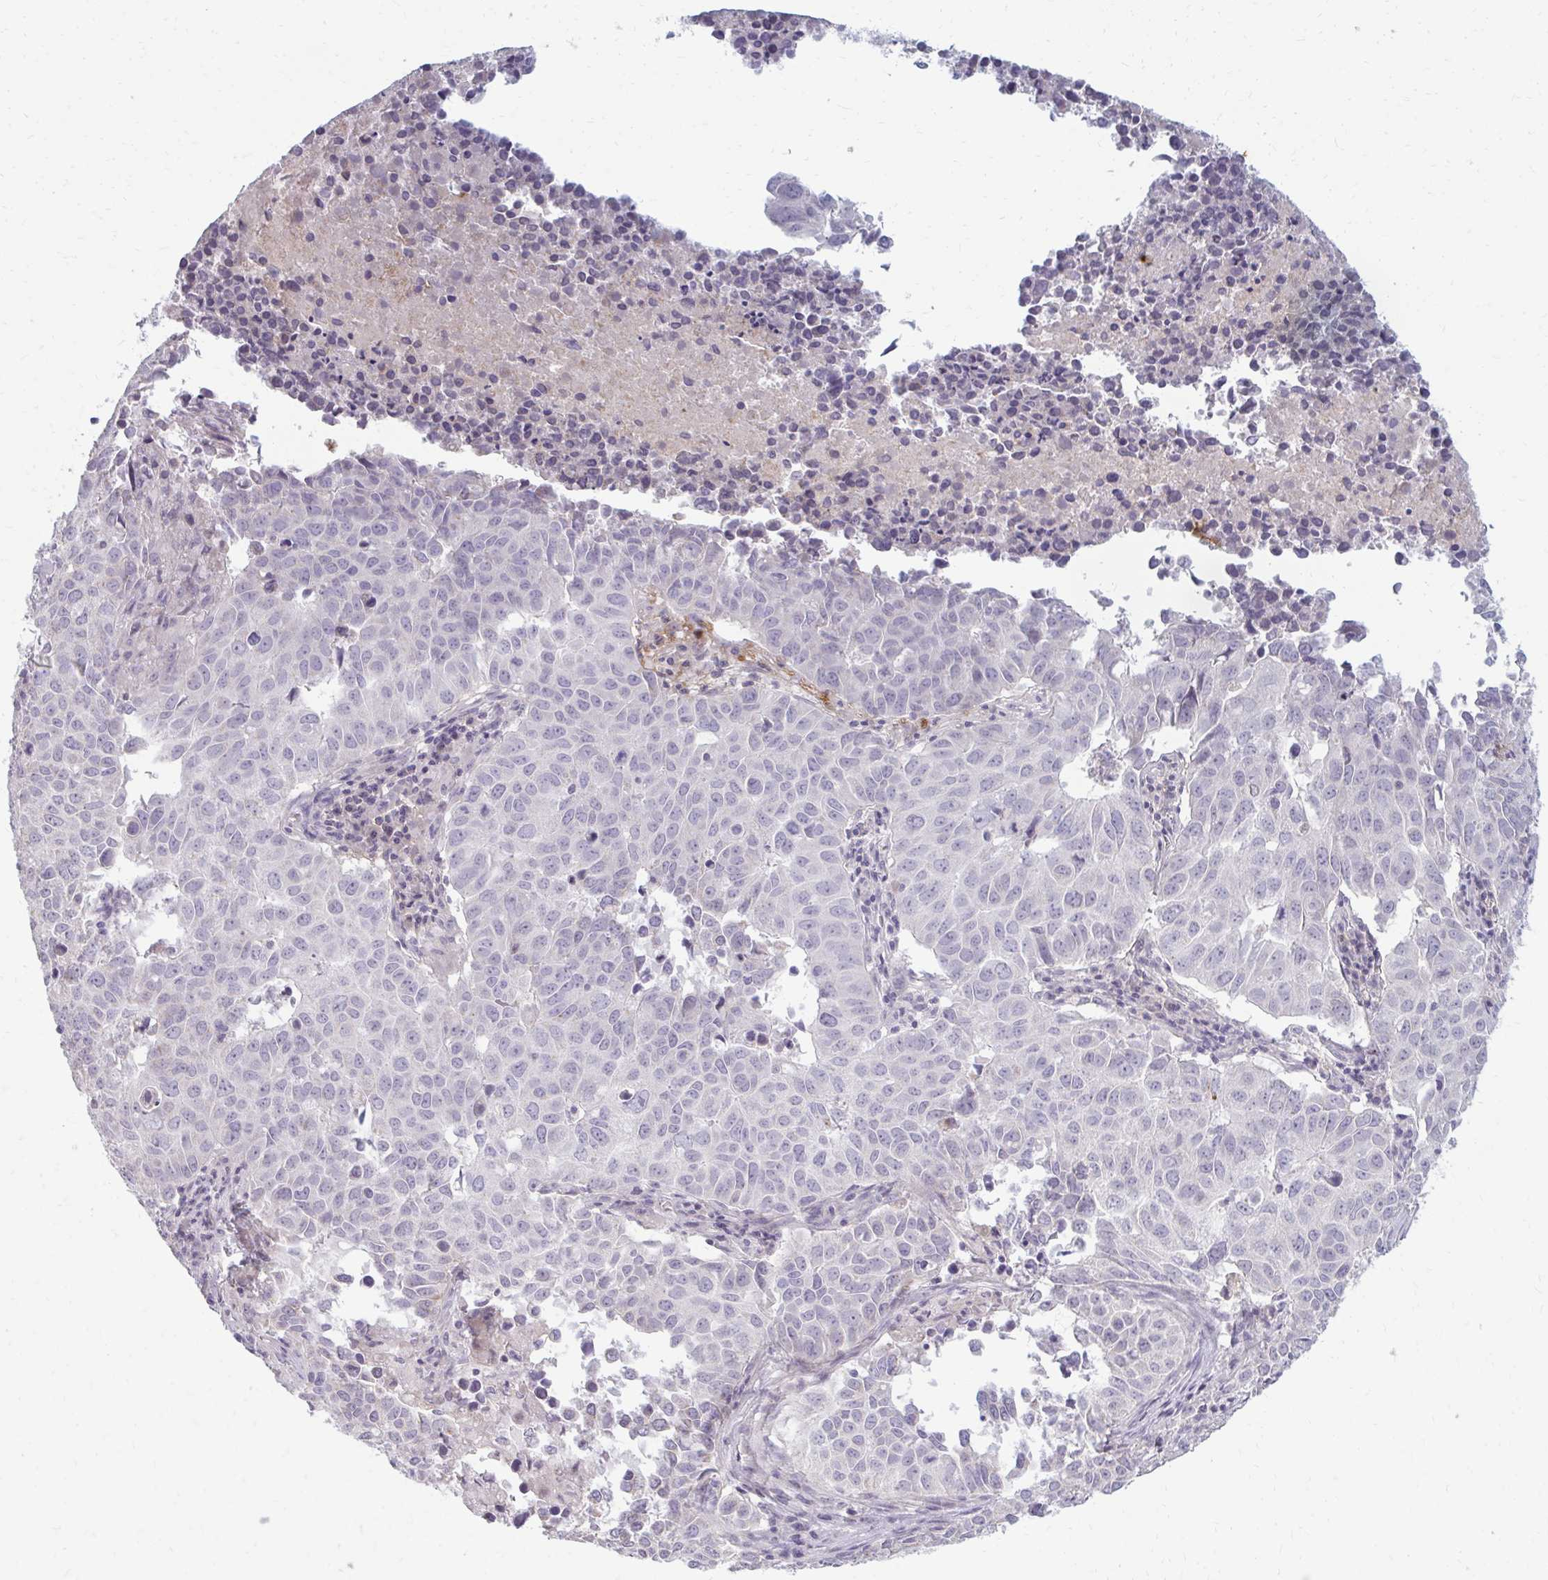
{"staining": {"intensity": "negative", "quantity": "none", "location": "none"}, "tissue": "lung cancer", "cell_type": "Tumor cells", "image_type": "cancer", "snomed": [{"axis": "morphology", "description": "Adenocarcinoma, NOS"}, {"axis": "topography", "description": "Lung"}], "caption": "This is a image of IHC staining of adenocarcinoma (lung), which shows no positivity in tumor cells.", "gene": "RAB33A", "patient": {"sex": "female", "age": 50}}